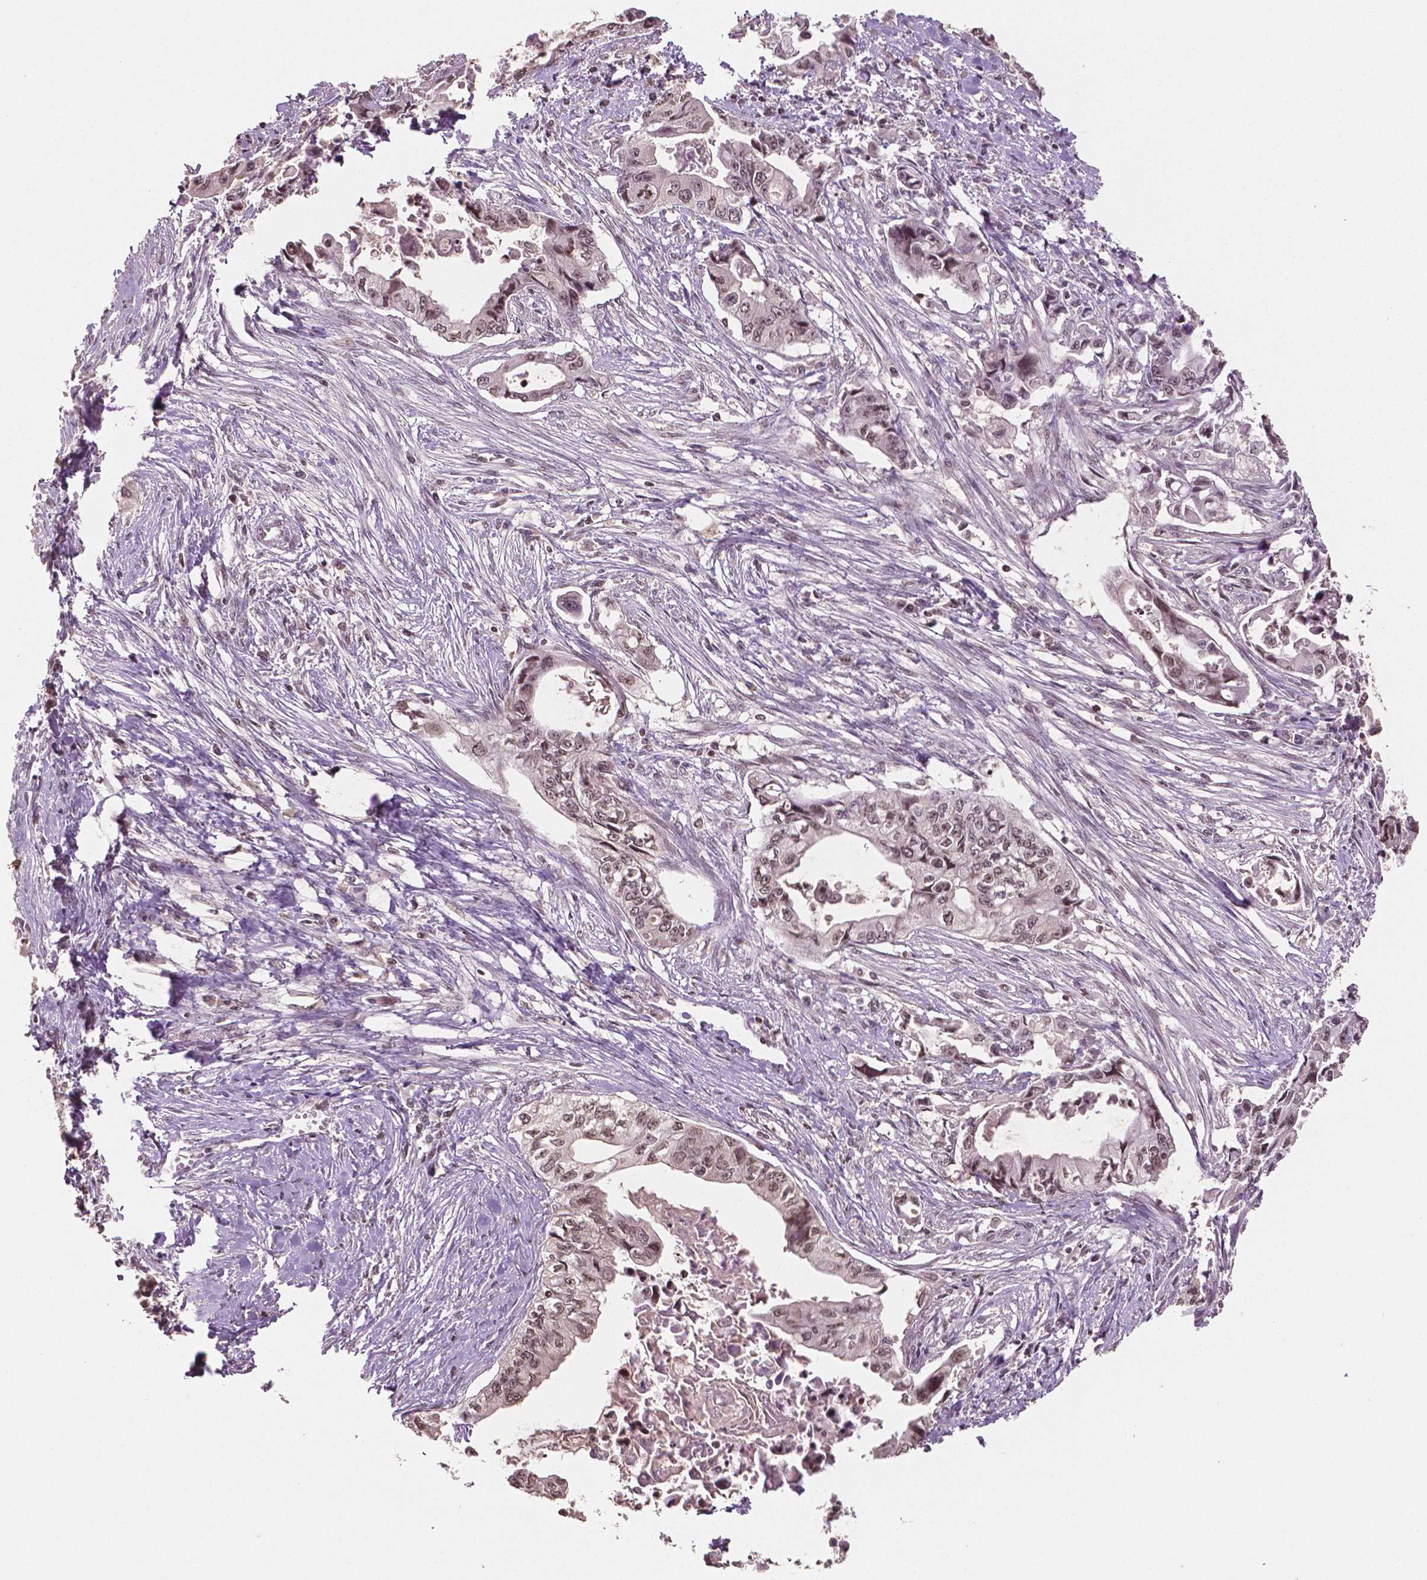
{"staining": {"intensity": "moderate", "quantity": ">75%", "location": "nuclear"}, "tissue": "pancreatic cancer", "cell_type": "Tumor cells", "image_type": "cancer", "snomed": [{"axis": "morphology", "description": "Adenocarcinoma, NOS"}, {"axis": "topography", "description": "Pancreas"}], "caption": "A high-resolution image shows IHC staining of pancreatic adenocarcinoma, which displays moderate nuclear staining in approximately >75% of tumor cells. The staining is performed using DAB brown chromogen to label protein expression. The nuclei are counter-stained blue using hematoxylin.", "gene": "DEK", "patient": {"sex": "male", "age": 66}}